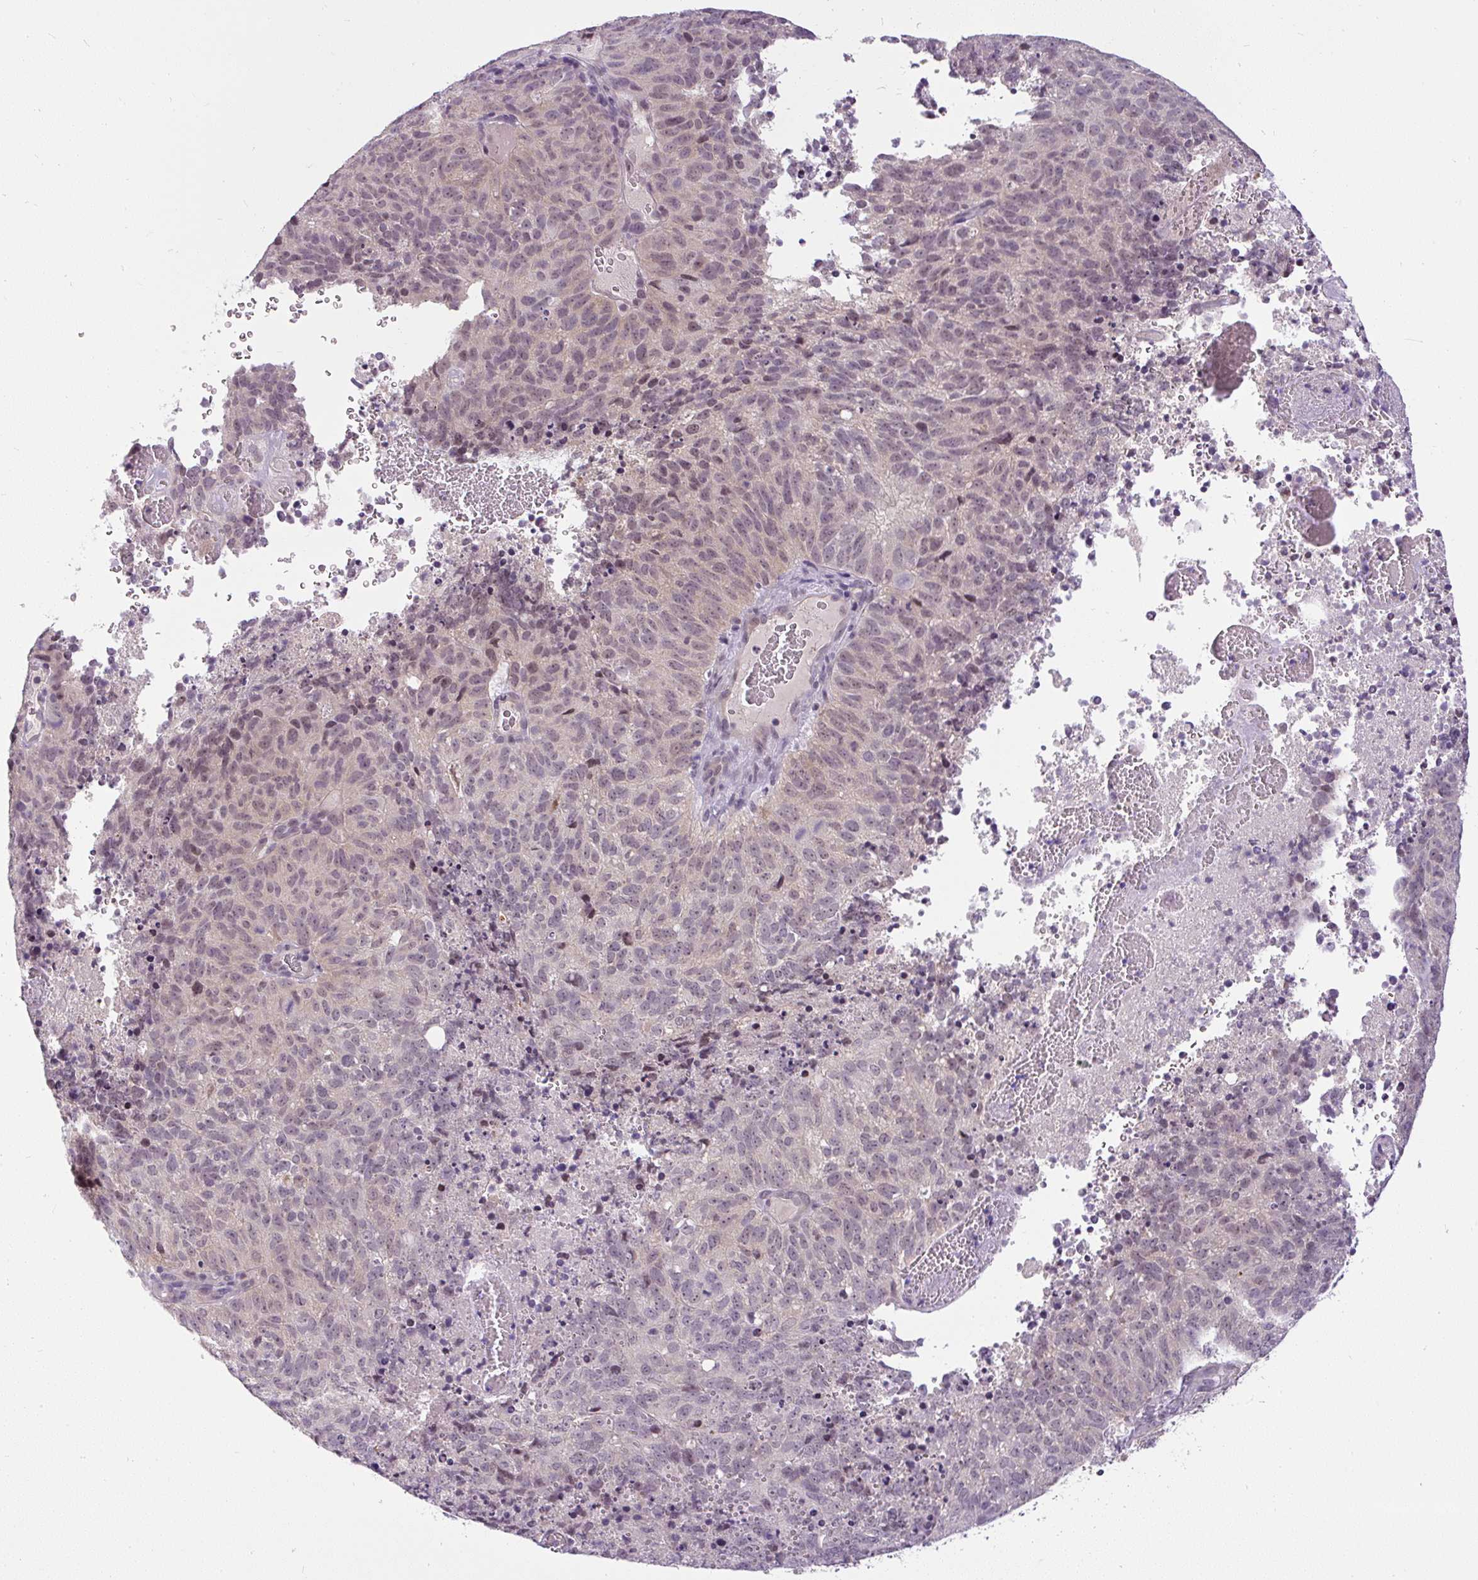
{"staining": {"intensity": "moderate", "quantity": "<25%", "location": "nuclear"}, "tissue": "cervical cancer", "cell_type": "Tumor cells", "image_type": "cancer", "snomed": [{"axis": "morphology", "description": "Adenocarcinoma, NOS"}, {"axis": "topography", "description": "Cervix"}], "caption": "Moderate nuclear positivity for a protein is identified in approximately <25% of tumor cells of cervical cancer (adenocarcinoma) using IHC.", "gene": "FAM117B", "patient": {"sex": "female", "age": 38}}